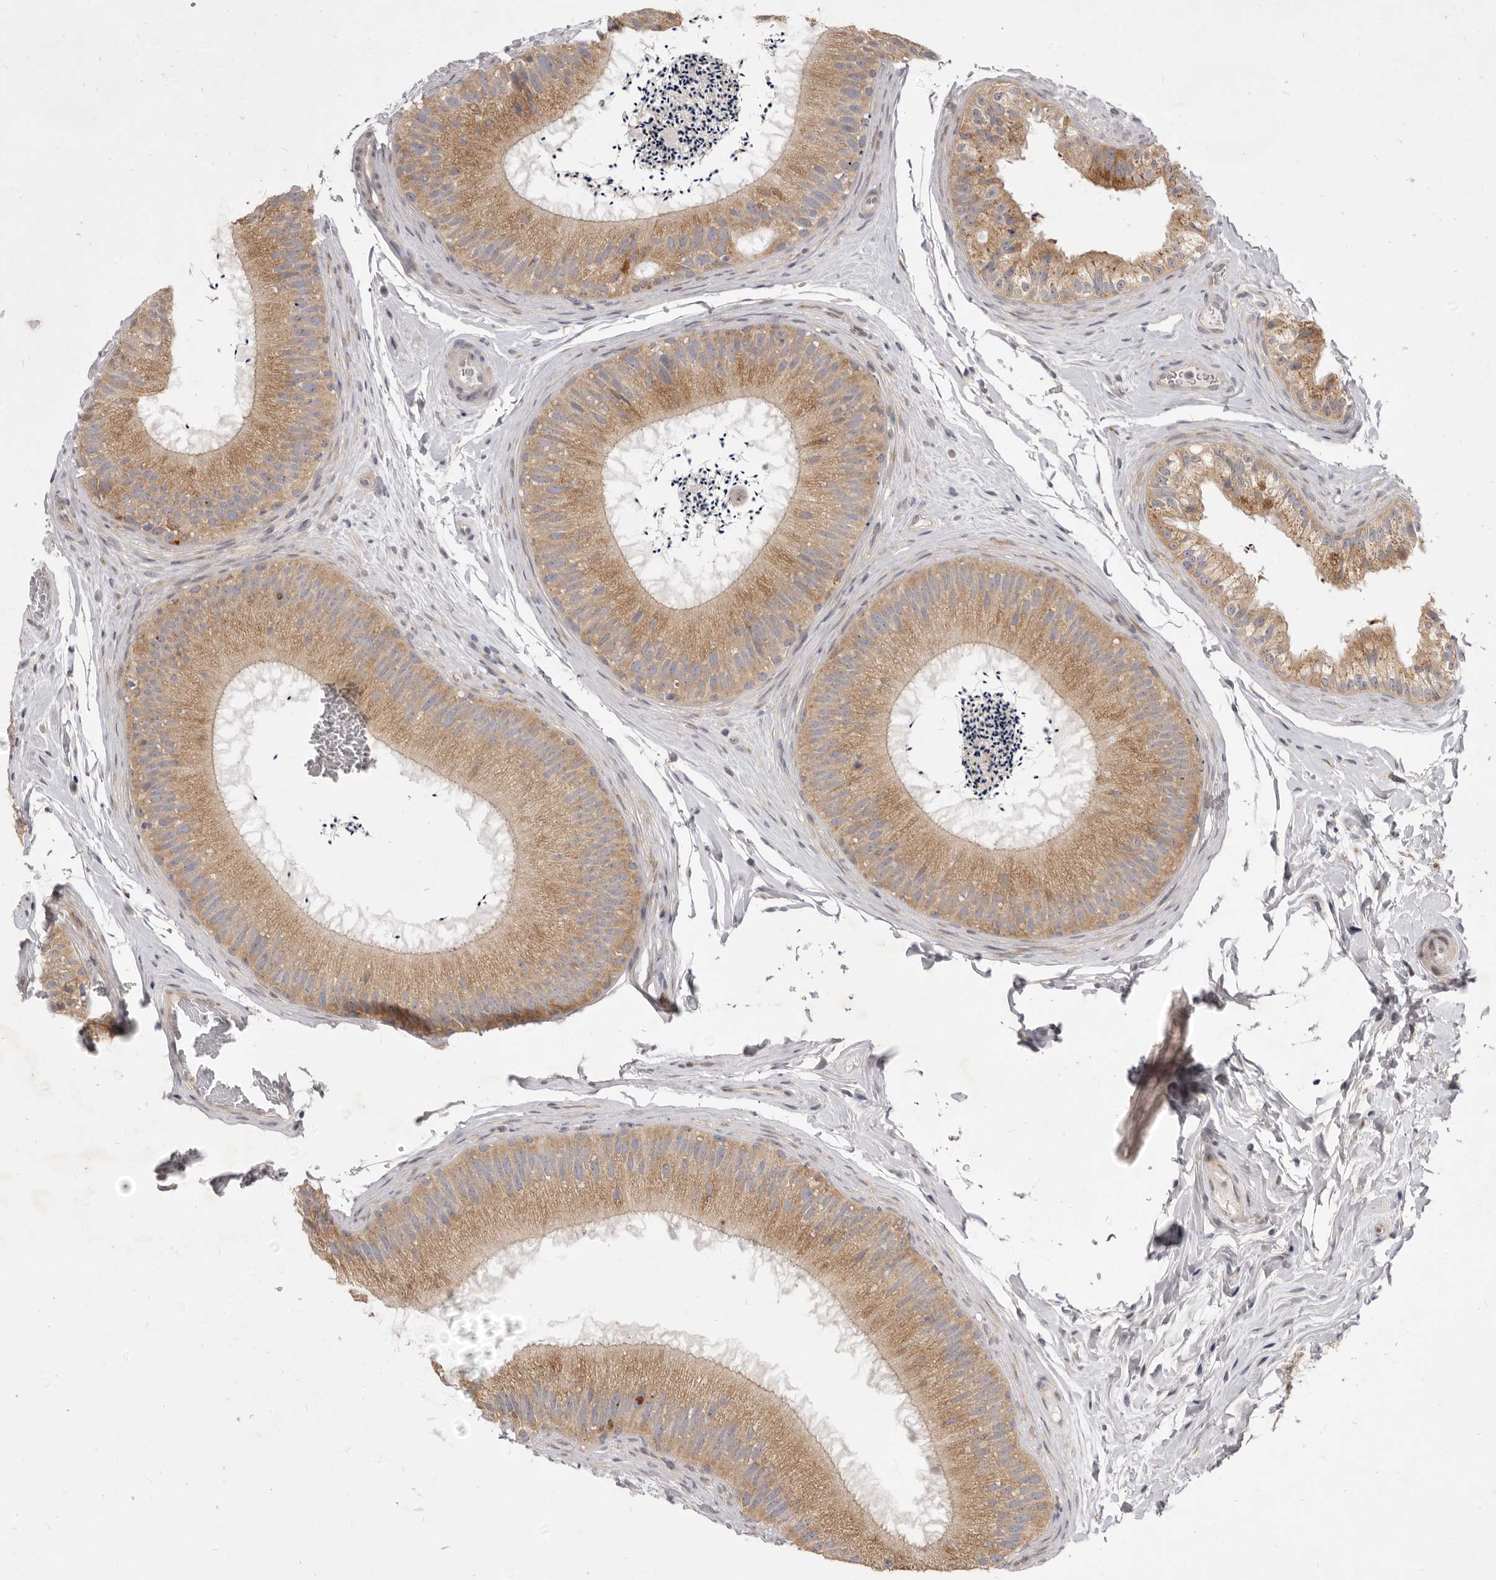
{"staining": {"intensity": "moderate", "quantity": ">75%", "location": "cytoplasmic/membranous"}, "tissue": "epididymis", "cell_type": "Glandular cells", "image_type": "normal", "snomed": [{"axis": "morphology", "description": "Normal tissue, NOS"}, {"axis": "topography", "description": "Epididymis"}], "caption": "Normal epididymis shows moderate cytoplasmic/membranous expression in approximately >75% of glandular cells.", "gene": "TBC1D8B", "patient": {"sex": "male", "age": 45}}